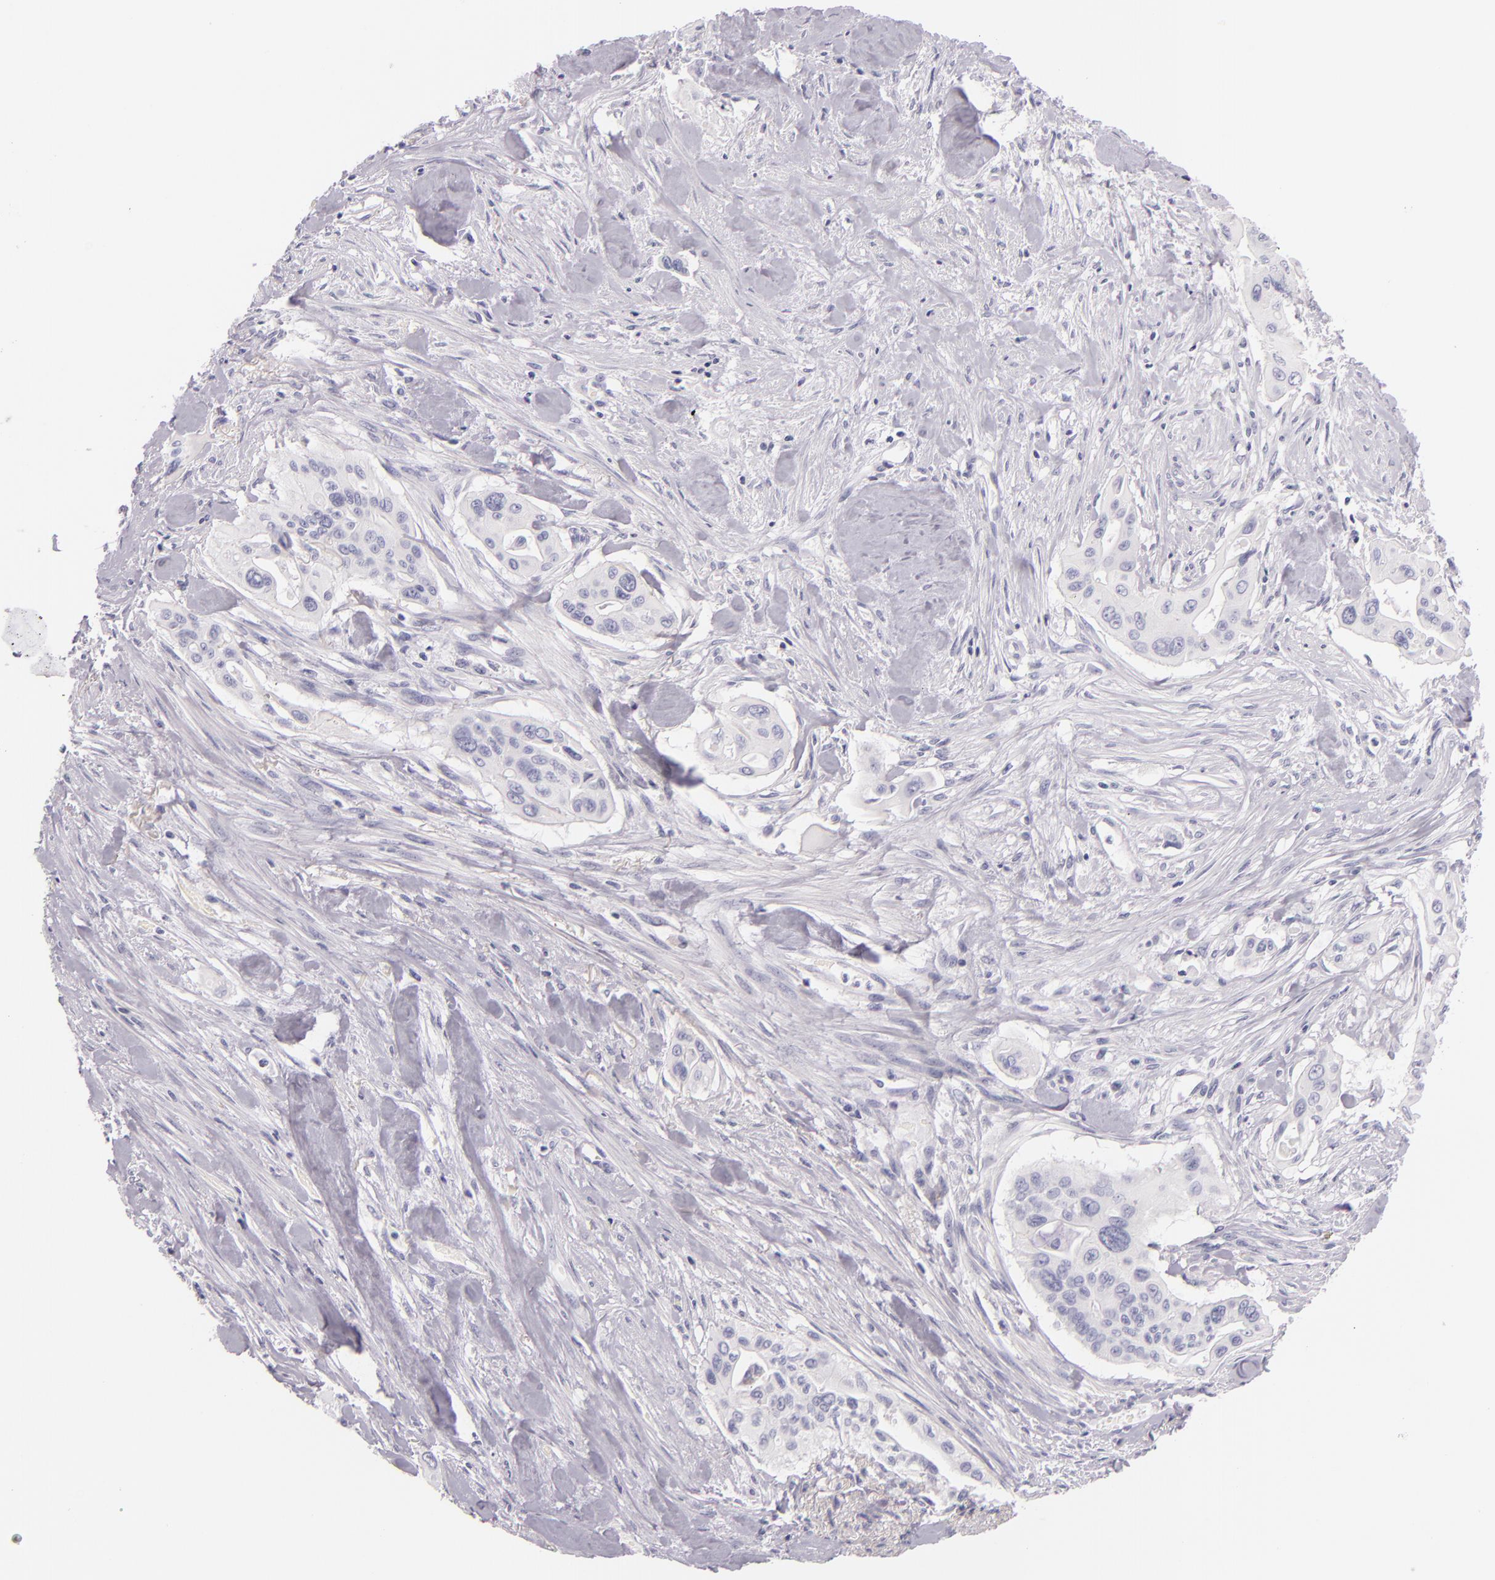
{"staining": {"intensity": "negative", "quantity": "none", "location": "none"}, "tissue": "pancreatic cancer", "cell_type": "Tumor cells", "image_type": "cancer", "snomed": [{"axis": "morphology", "description": "Adenocarcinoma, NOS"}, {"axis": "topography", "description": "Pancreas"}], "caption": "Adenocarcinoma (pancreatic) was stained to show a protein in brown. There is no significant positivity in tumor cells. (DAB IHC visualized using brightfield microscopy, high magnification).", "gene": "INA", "patient": {"sex": "male", "age": 77}}